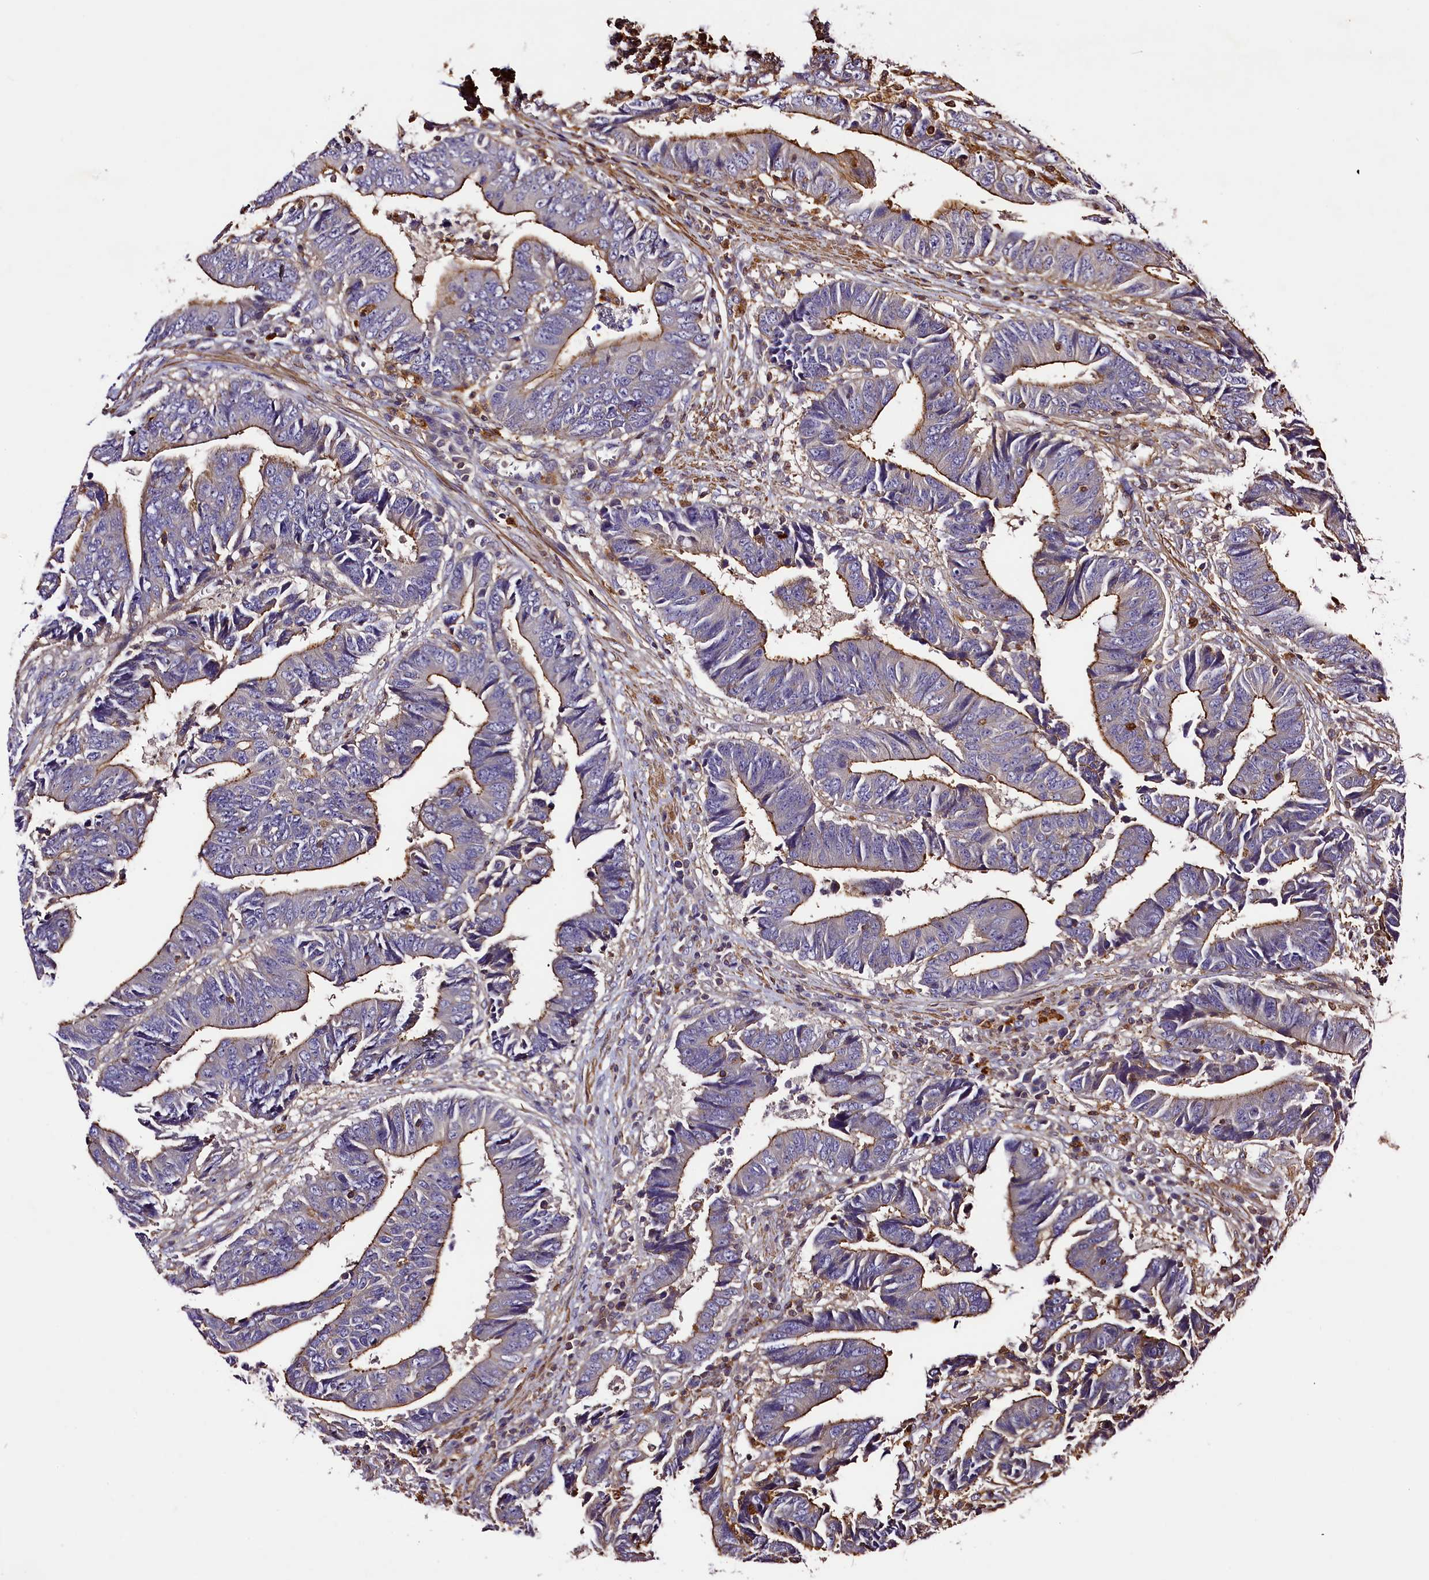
{"staining": {"intensity": "moderate", "quantity": "<25%", "location": "cytoplasmic/membranous"}, "tissue": "colorectal cancer", "cell_type": "Tumor cells", "image_type": "cancer", "snomed": [{"axis": "morphology", "description": "Adenocarcinoma, NOS"}, {"axis": "topography", "description": "Rectum"}], "caption": "Adenocarcinoma (colorectal) was stained to show a protein in brown. There is low levels of moderate cytoplasmic/membranous staining in approximately <25% of tumor cells.", "gene": "RAPSN", "patient": {"sex": "male", "age": 84}}